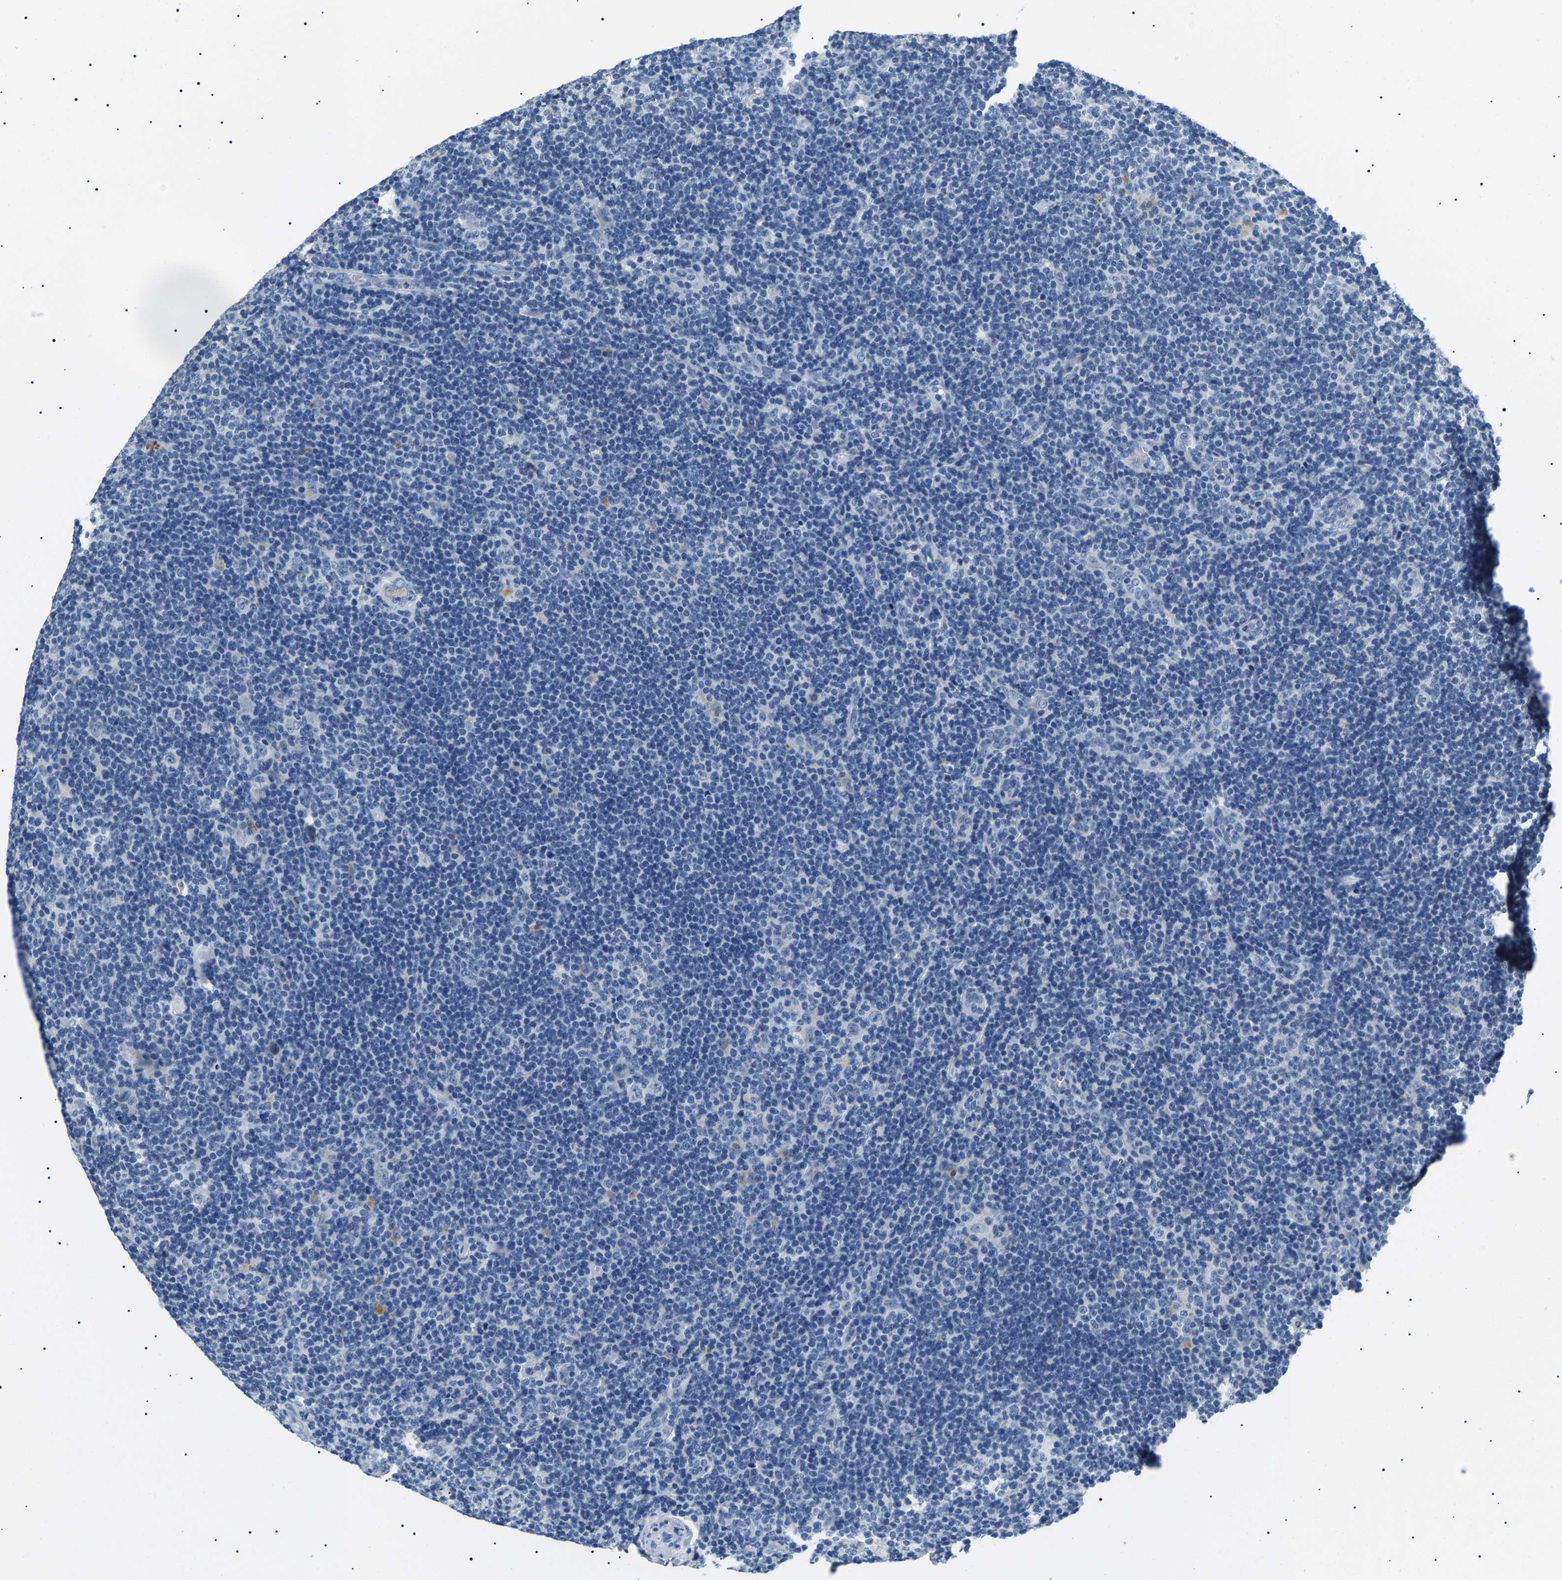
{"staining": {"intensity": "negative", "quantity": "none", "location": "none"}, "tissue": "lymphoma", "cell_type": "Tumor cells", "image_type": "cancer", "snomed": [{"axis": "morphology", "description": "Hodgkin's disease, NOS"}, {"axis": "topography", "description": "Lymph node"}], "caption": "Hodgkin's disease stained for a protein using immunohistochemistry exhibits no positivity tumor cells.", "gene": "KLK15", "patient": {"sex": "female", "age": 57}}